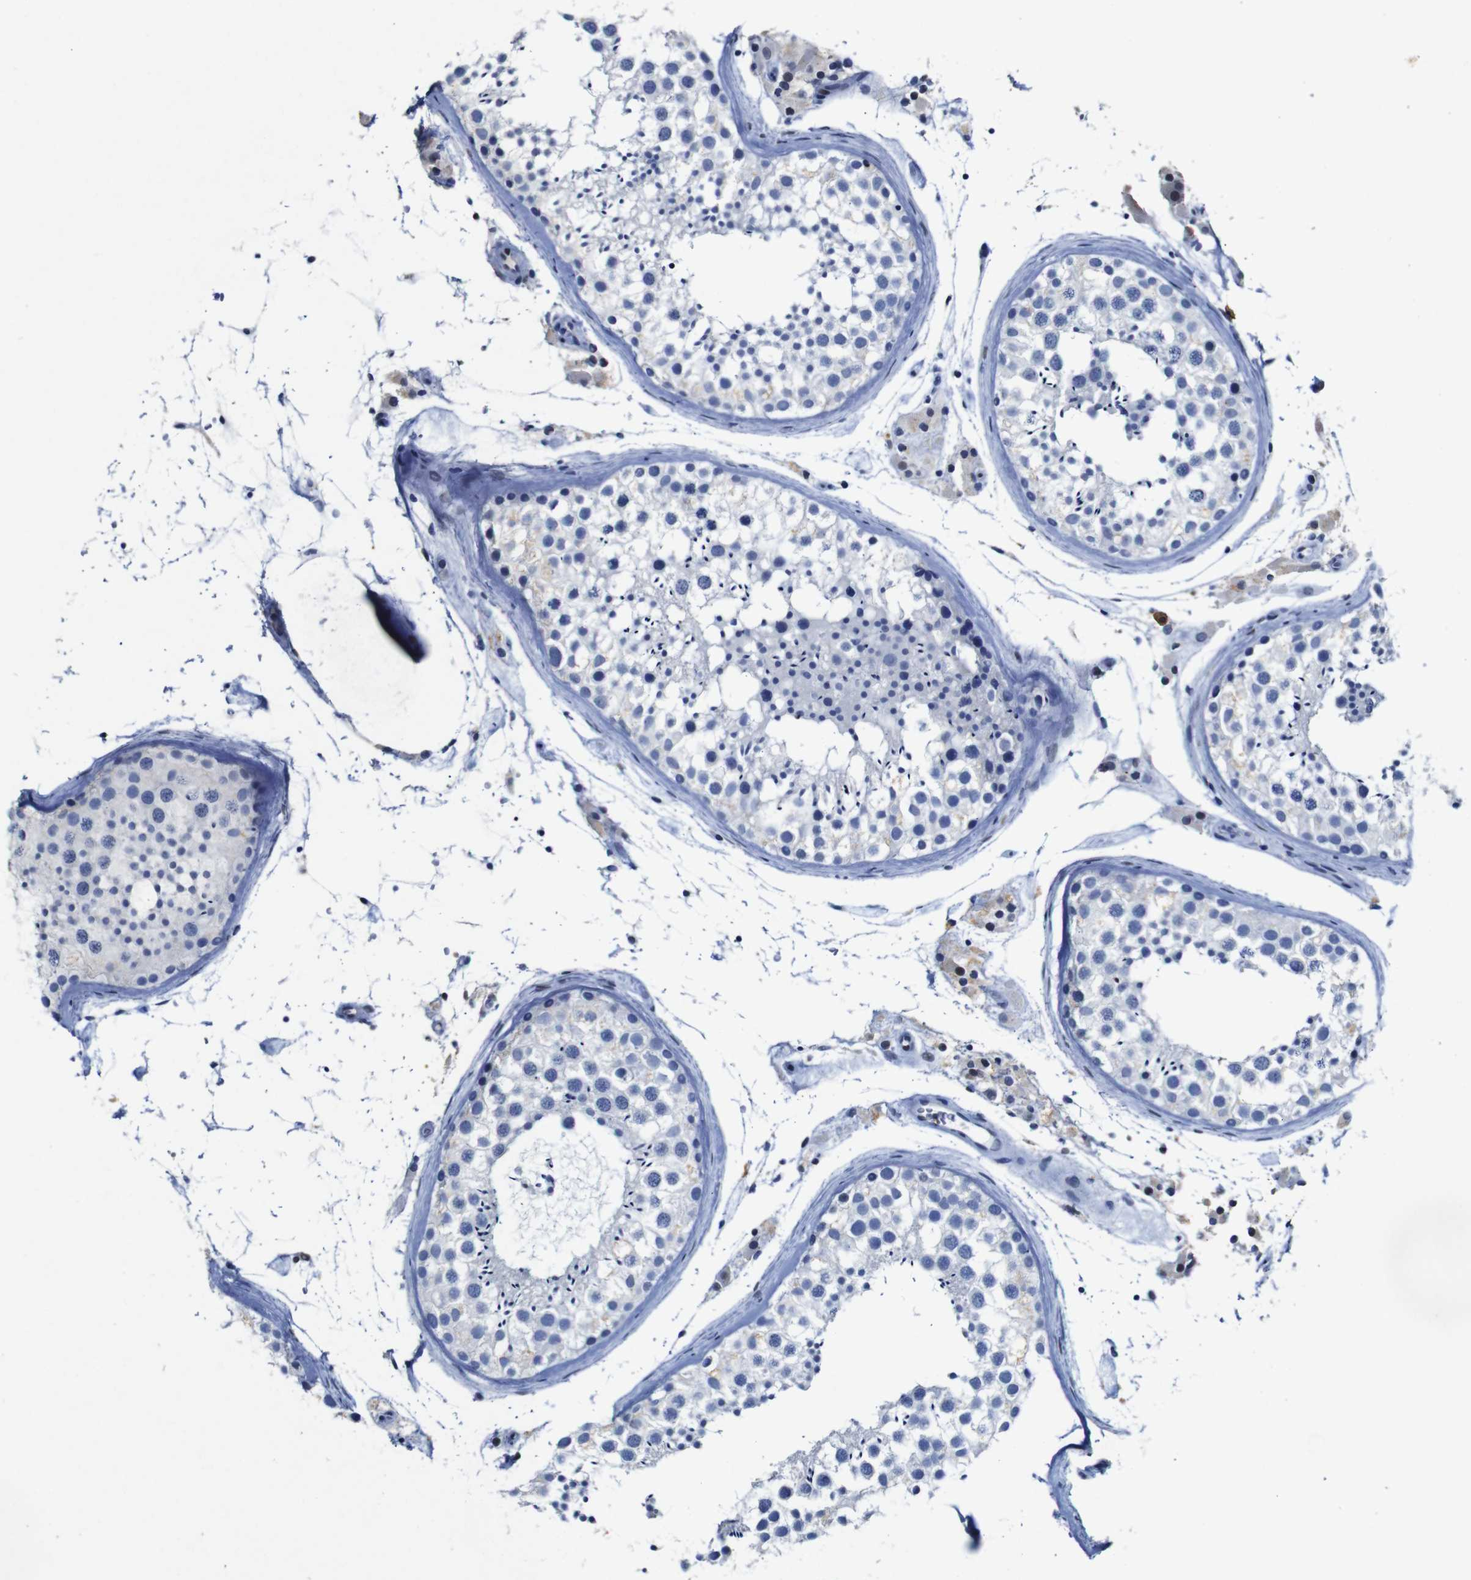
{"staining": {"intensity": "negative", "quantity": "none", "location": "none"}, "tissue": "testis", "cell_type": "Cells in seminiferous ducts", "image_type": "normal", "snomed": [{"axis": "morphology", "description": "Normal tissue, NOS"}, {"axis": "topography", "description": "Testis"}], "caption": "An immunohistochemistry image of benign testis is shown. There is no staining in cells in seminiferous ducts of testis.", "gene": "FOSL2", "patient": {"sex": "male", "age": 46}}